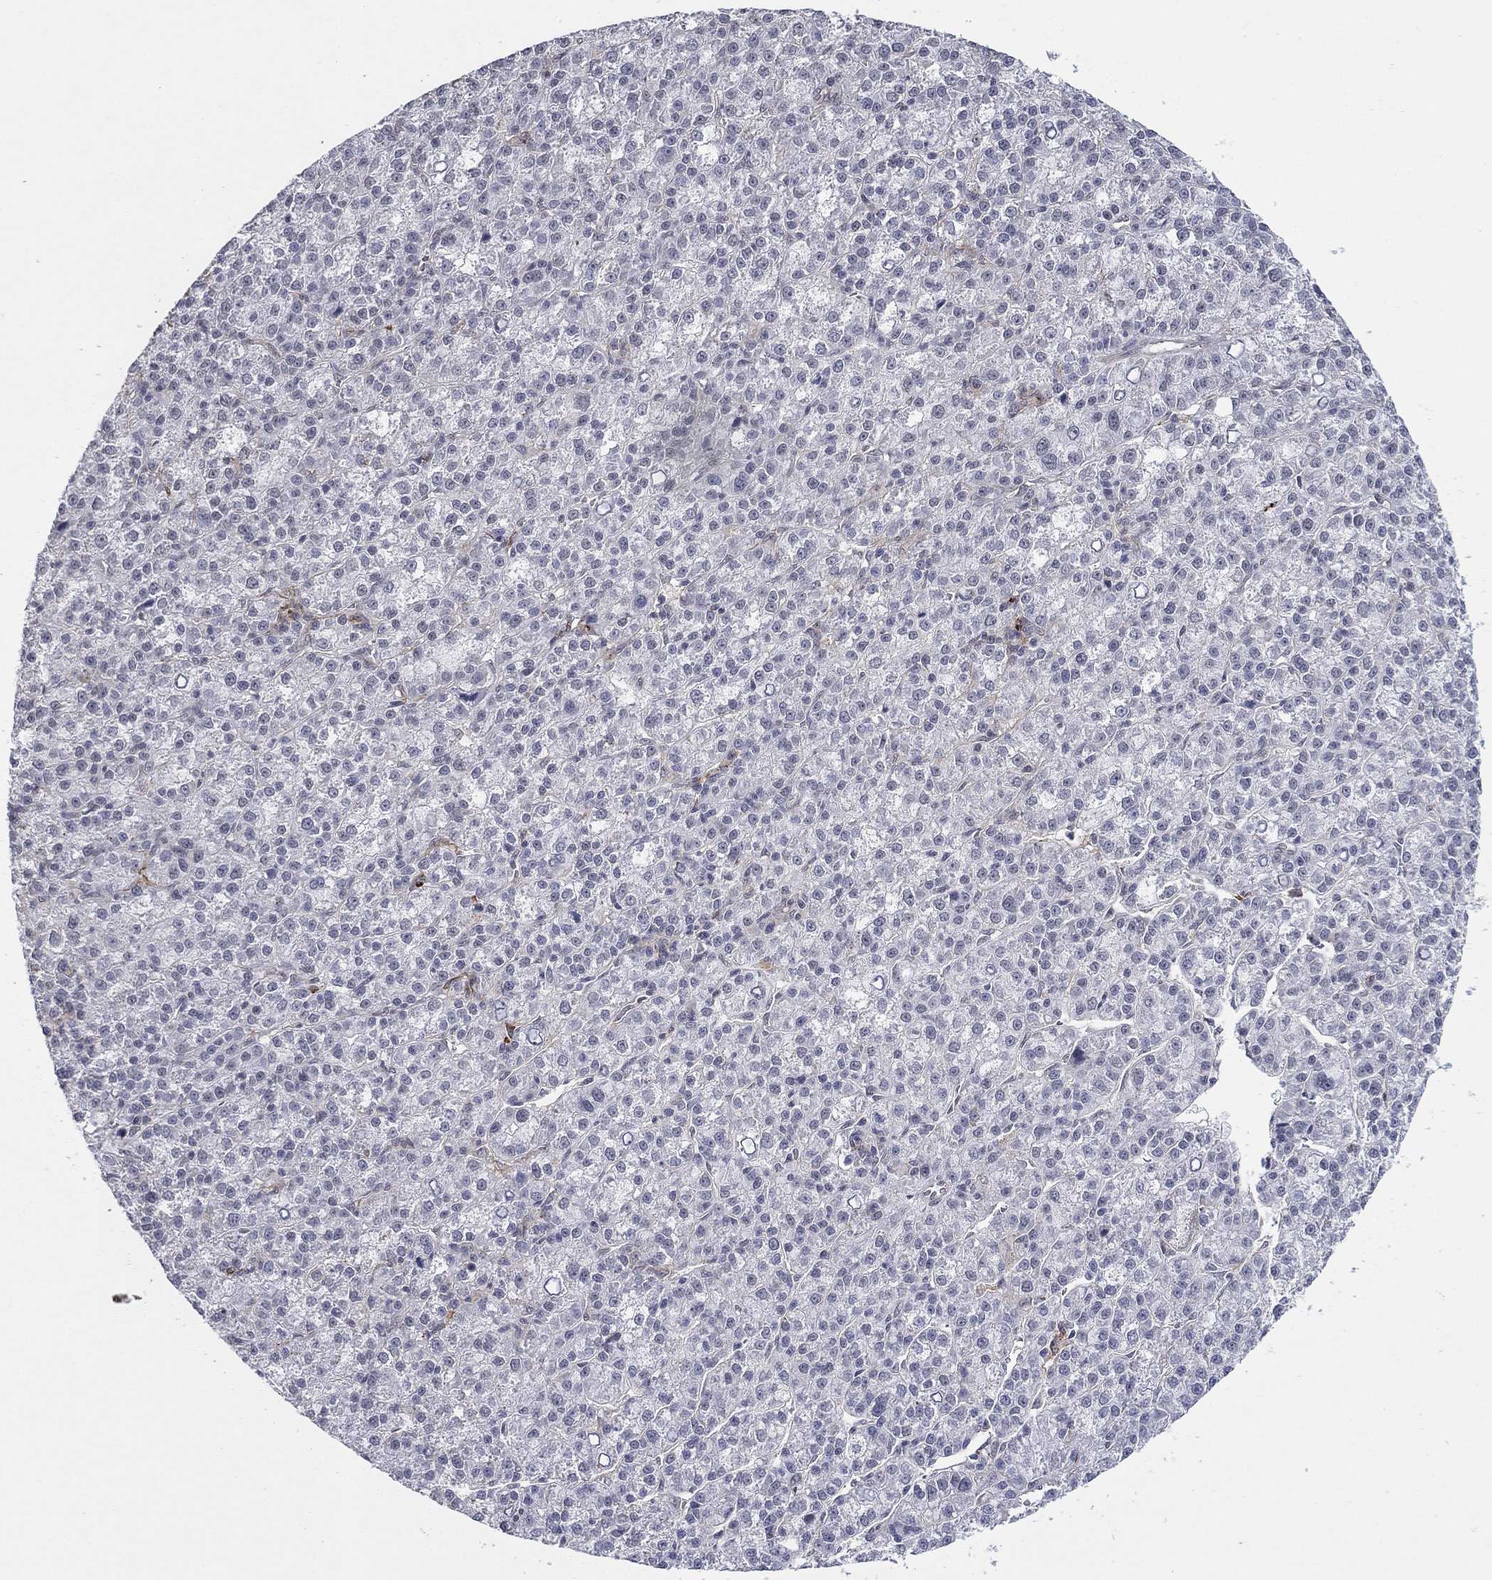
{"staining": {"intensity": "negative", "quantity": "none", "location": "none"}, "tissue": "liver cancer", "cell_type": "Tumor cells", "image_type": "cancer", "snomed": [{"axis": "morphology", "description": "Carcinoma, Hepatocellular, NOS"}, {"axis": "topography", "description": "Liver"}], "caption": "Protein analysis of liver hepatocellular carcinoma reveals no significant staining in tumor cells.", "gene": "GRIA3", "patient": {"sex": "female", "age": 60}}